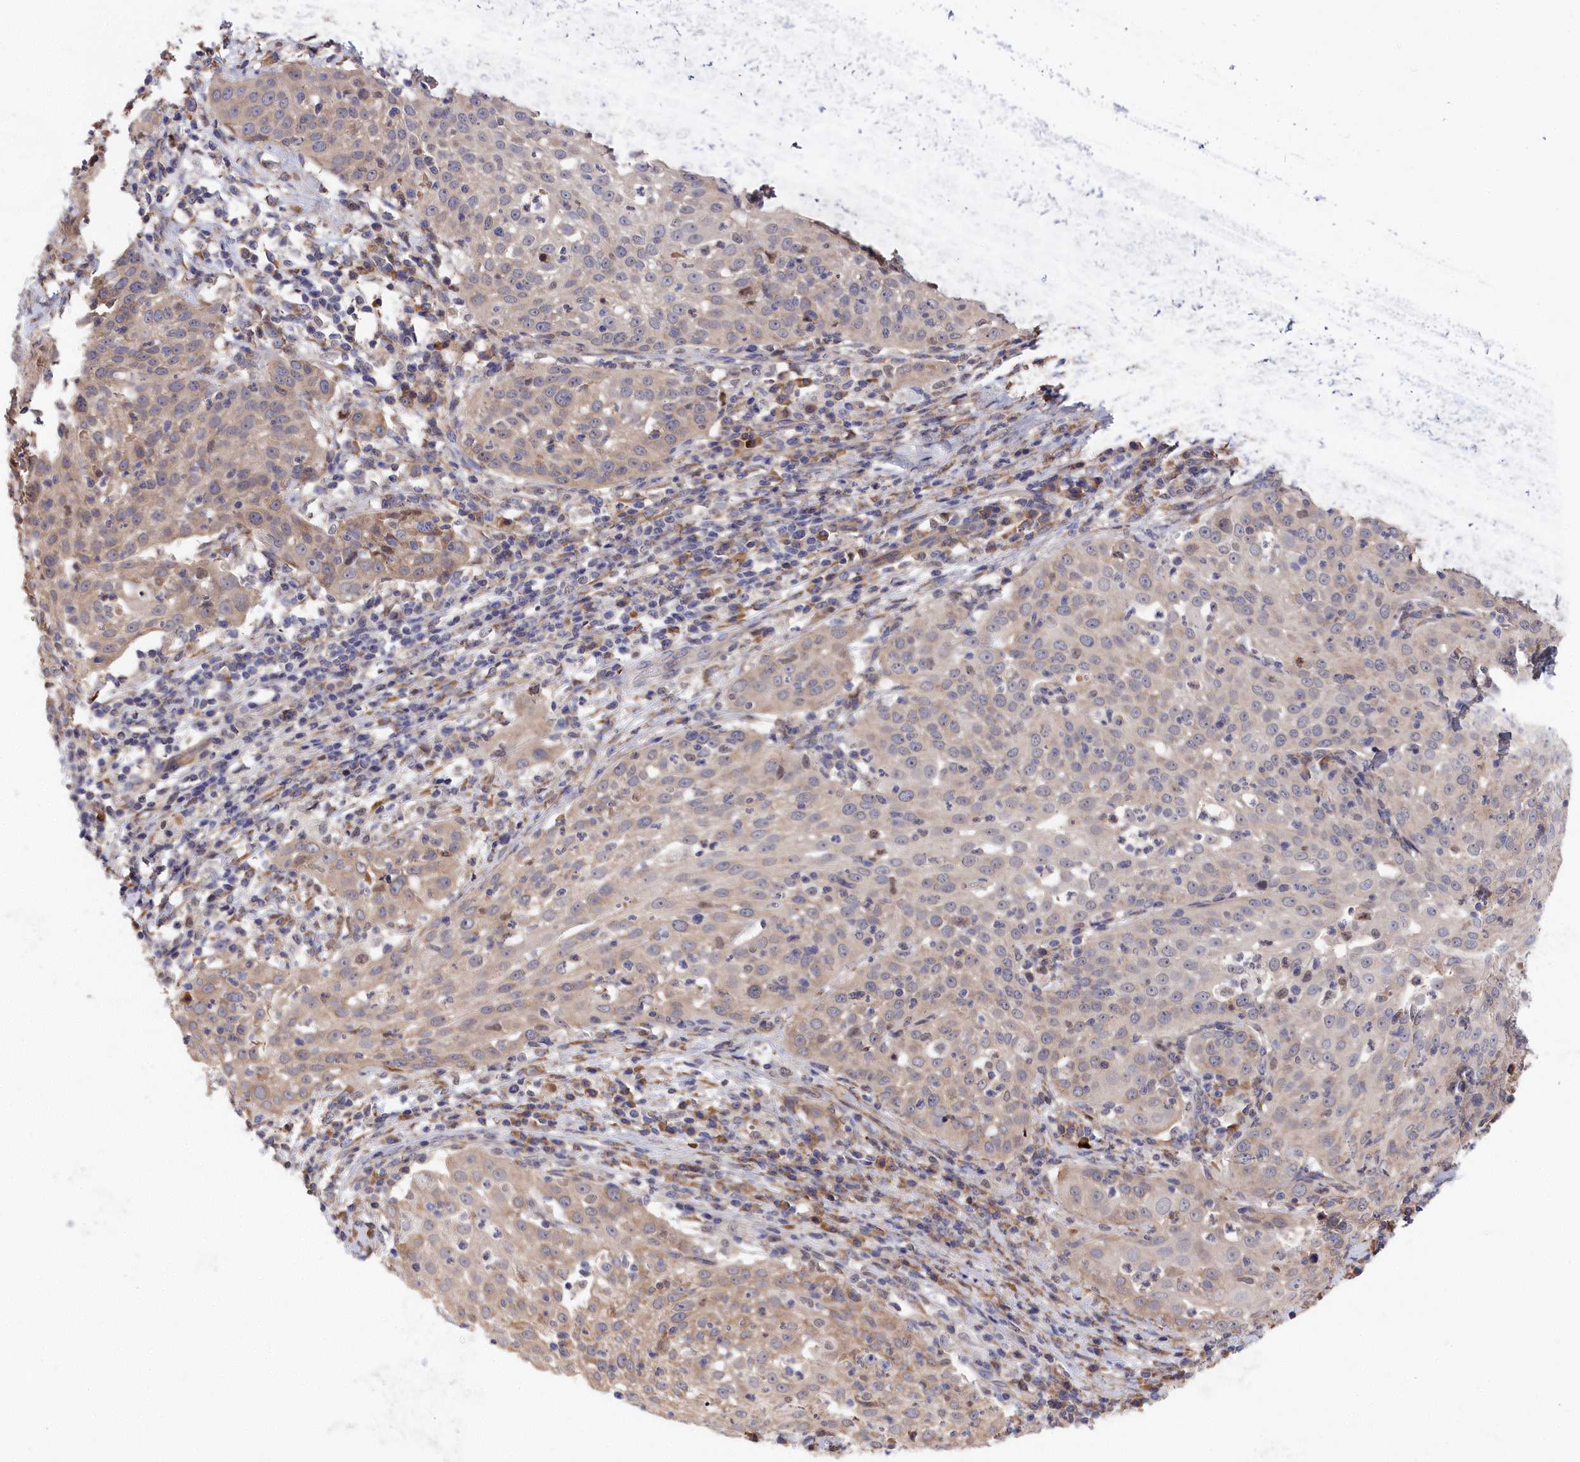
{"staining": {"intensity": "weak", "quantity": "25%-75%", "location": "cytoplasmic/membranous"}, "tissue": "cervical cancer", "cell_type": "Tumor cells", "image_type": "cancer", "snomed": [{"axis": "morphology", "description": "Squamous cell carcinoma, NOS"}, {"axis": "topography", "description": "Cervix"}], "caption": "Immunohistochemistry (IHC) micrograph of neoplastic tissue: human cervical cancer (squamous cell carcinoma) stained using immunohistochemistry (IHC) shows low levels of weak protein expression localized specifically in the cytoplasmic/membranous of tumor cells, appearing as a cytoplasmic/membranous brown color.", "gene": "CYB5D2", "patient": {"sex": "female", "age": 57}}